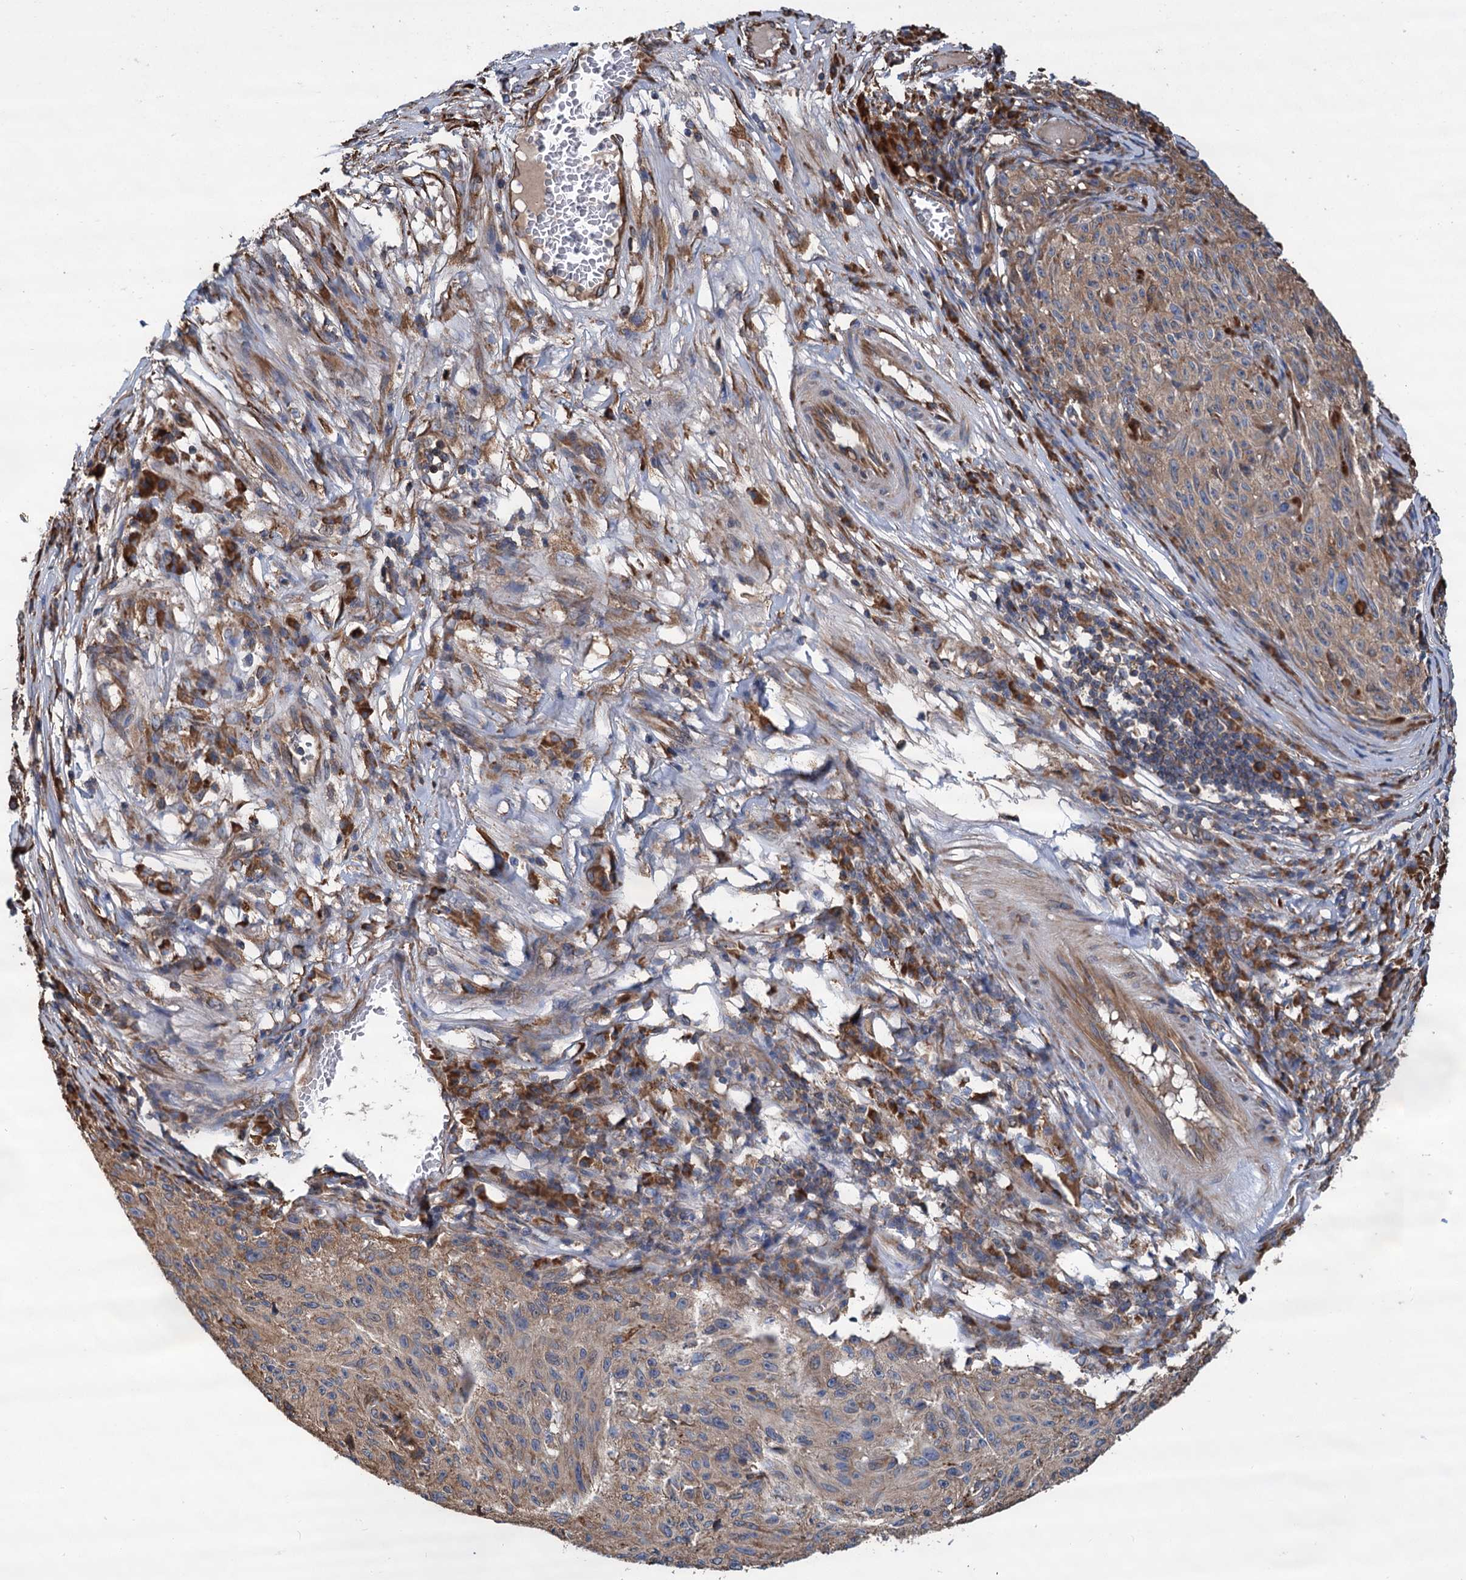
{"staining": {"intensity": "moderate", "quantity": ">75%", "location": "cytoplasmic/membranous"}, "tissue": "melanoma", "cell_type": "Tumor cells", "image_type": "cancer", "snomed": [{"axis": "morphology", "description": "Malignant melanoma, NOS"}, {"axis": "topography", "description": "Skin"}], "caption": "Malignant melanoma tissue shows moderate cytoplasmic/membranous staining in approximately >75% of tumor cells, visualized by immunohistochemistry. (DAB IHC with brightfield microscopy, high magnification).", "gene": "LINS1", "patient": {"sex": "female", "age": 82}}